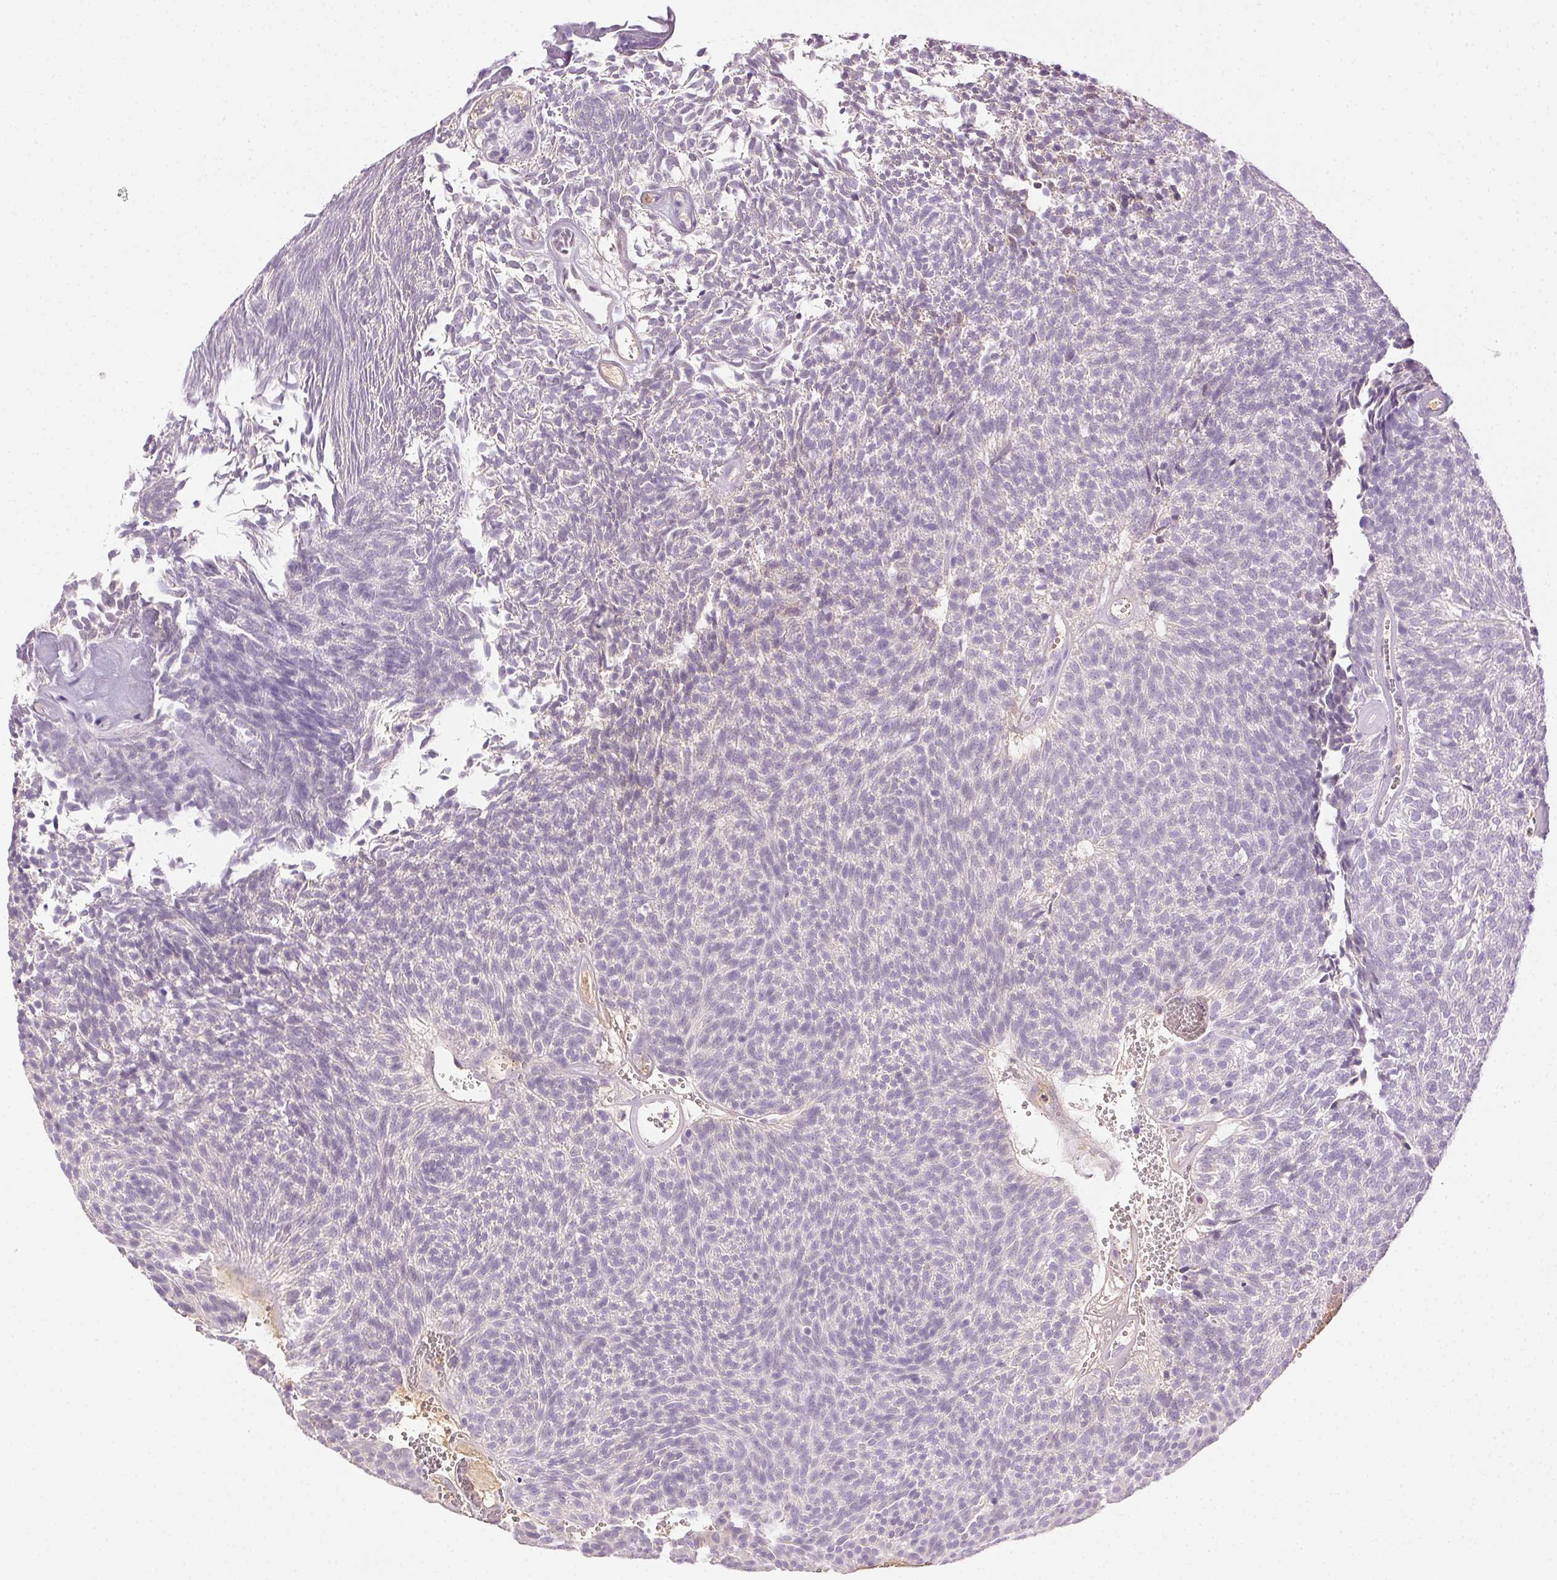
{"staining": {"intensity": "negative", "quantity": "none", "location": "none"}, "tissue": "urothelial cancer", "cell_type": "Tumor cells", "image_type": "cancer", "snomed": [{"axis": "morphology", "description": "Urothelial carcinoma, Low grade"}, {"axis": "topography", "description": "Urinary bladder"}], "caption": "This photomicrograph is of urothelial carcinoma (low-grade) stained with IHC to label a protein in brown with the nuclei are counter-stained blue. There is no expression in tumor cells.", "gene": "BPIFB2", "patient": {"sex": "male", "age": 77}}